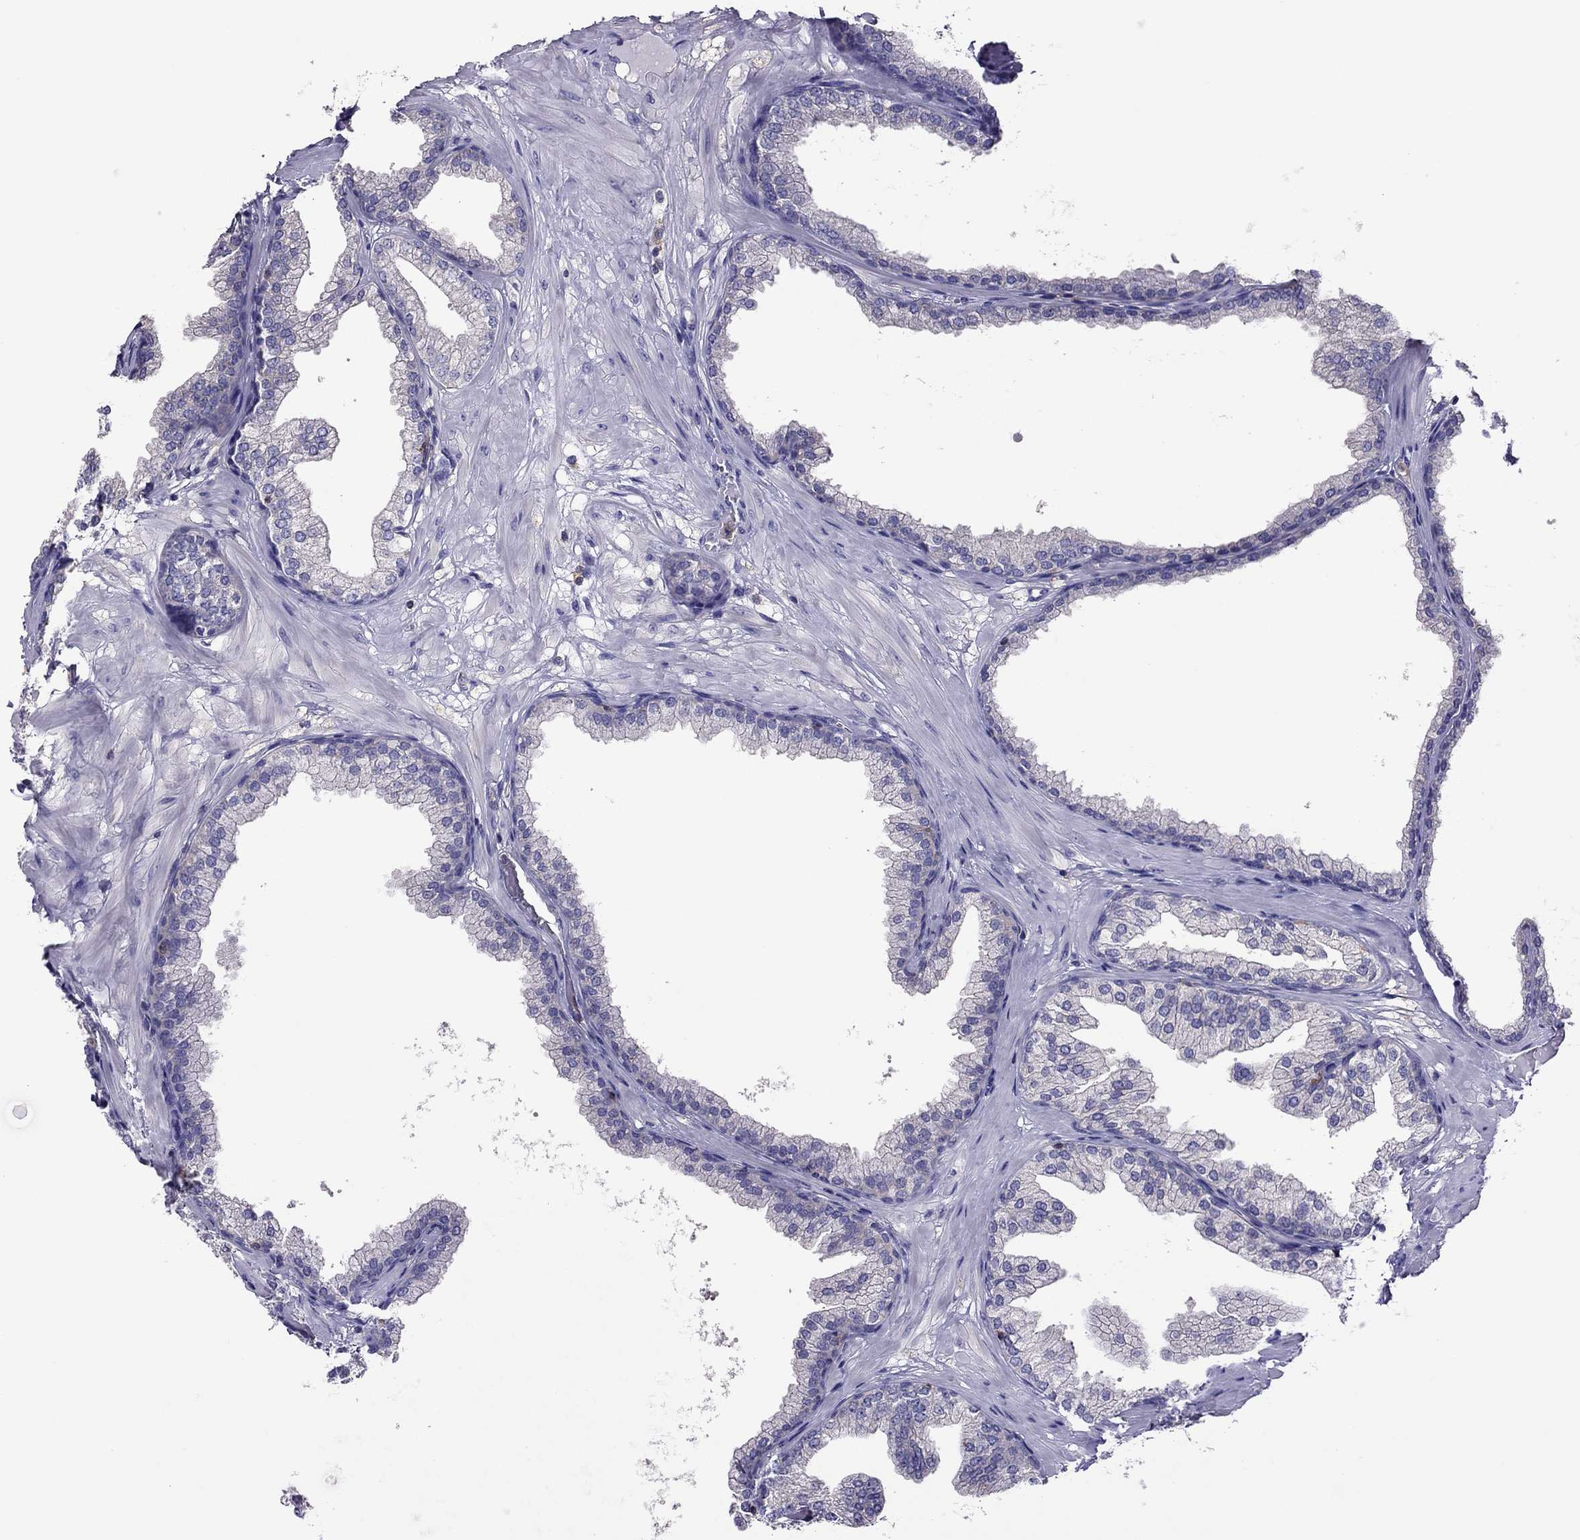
{"staining": {"intensity": "negative", "quantity": "none", "location": "none"}, "tissue": "prostate", "cell_type": "Glandular cells", "image_type": "normal", "snomed": [{"axis": "morphology", "description": "Normal tissue, NOS"}, {"axis": "topography", "description": "Prostate"}], "caption": "Immunohistochemistry of unremarkable prostate exhibits no staining in glandular cells. (DAB IHC with hematoxylin counter stain).", "gene": "TEX22", "patient": {"sex": "male", "age": 37}}